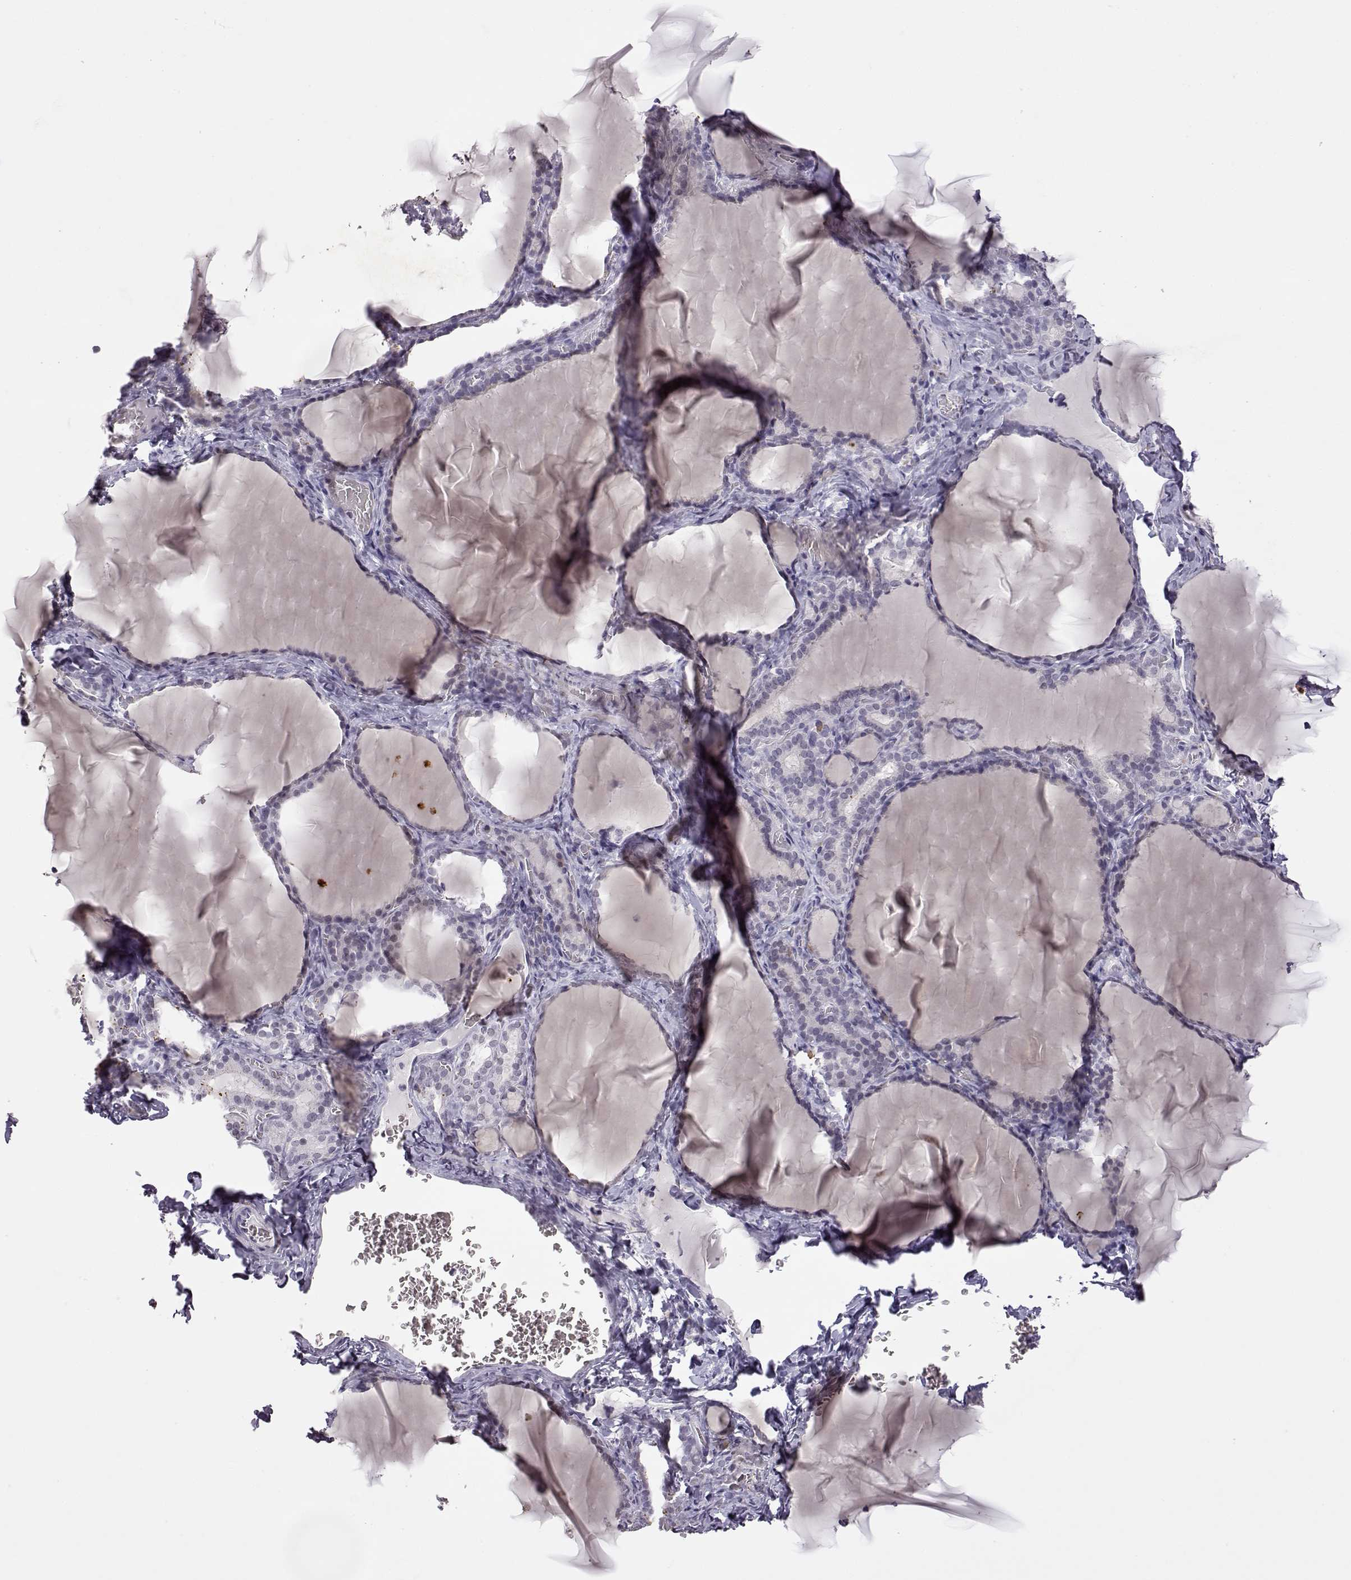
{"staining": {"intensity": "negative", "quantity": "none", "location": "none"}, "tissue": "thyroid gland", "cell_type": "Glandular cells", "image_type": "normal", "snomed": [{"axis": "morphology", "description": "Normal tissue, NOS"}, {"axis": "morphology", "description": "Hyperplasia, NOS"}, {"axis": "topography", "description": "Thyroid gland"}], "caption": "The histopathology image exhibits no staining of glandular cells in benign thyroid gland. The staining was performed using DAB (3,3'-diaminobenzidine) to visualize the protein expression in brown, while the nuclei were stained in blue with hematoxylin (Magnification: 20x).", "gene": "VGF", "patient": {"sex": "female", "age": 27}}